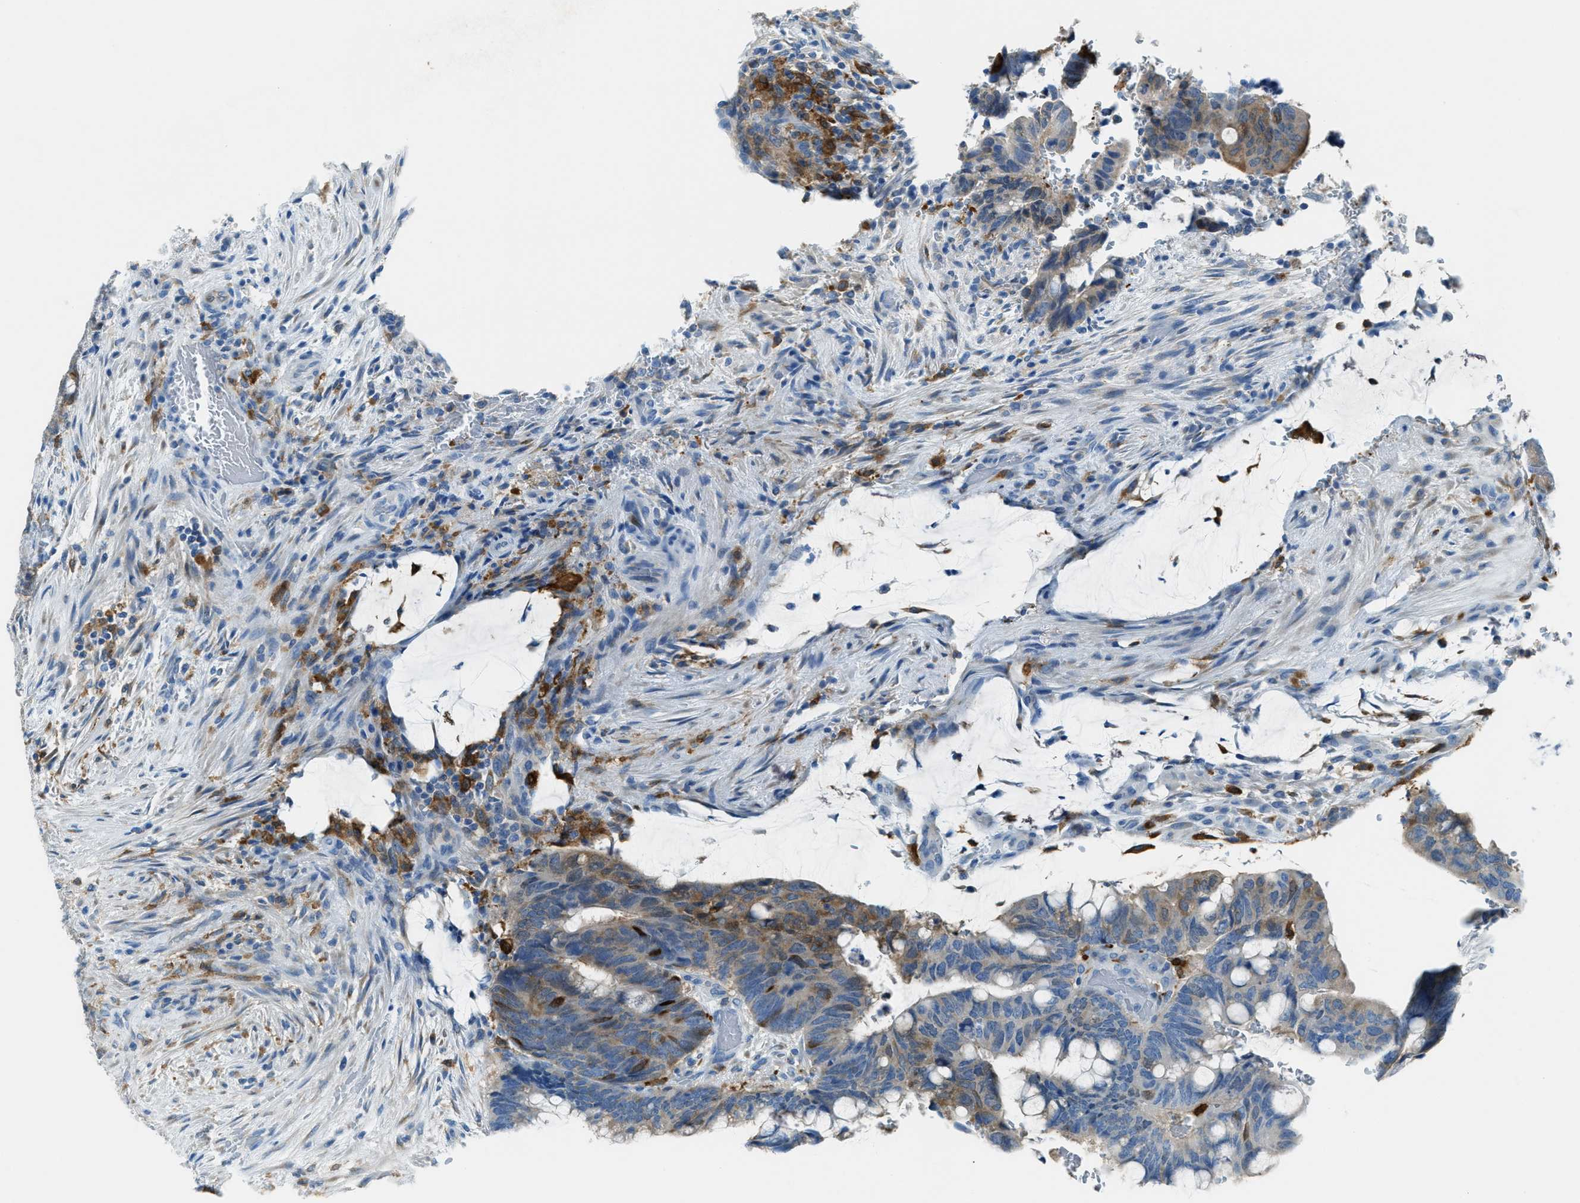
{"staining": {"intensity": "moderate", "quantity": "<25%", "location": "cytoplasmic/membranous"}, "tissue": "colorectal cancer", "cell_type": "Tumor cells", "image_type": "cancer", "snomed": [{"axis": "morphology", "description": "Normal tissue, NOS"}, {"axis": "morphology", "description": "Adenocarcinoma, NOS"}, {"axis": "topography", "description": "Rectum"}, {"axis": "topography", "description": "Peripheral nerve tissue"}], "caption": "Approximately <25% of tumor cells in colorectal adenocarcinoma reveal moderate cytoplasmic/membranous protein expression as visualized by brown immunohistochemical staining.", "gene": "MATCAP2", "patient": {"sex": "male", "age": 92}}